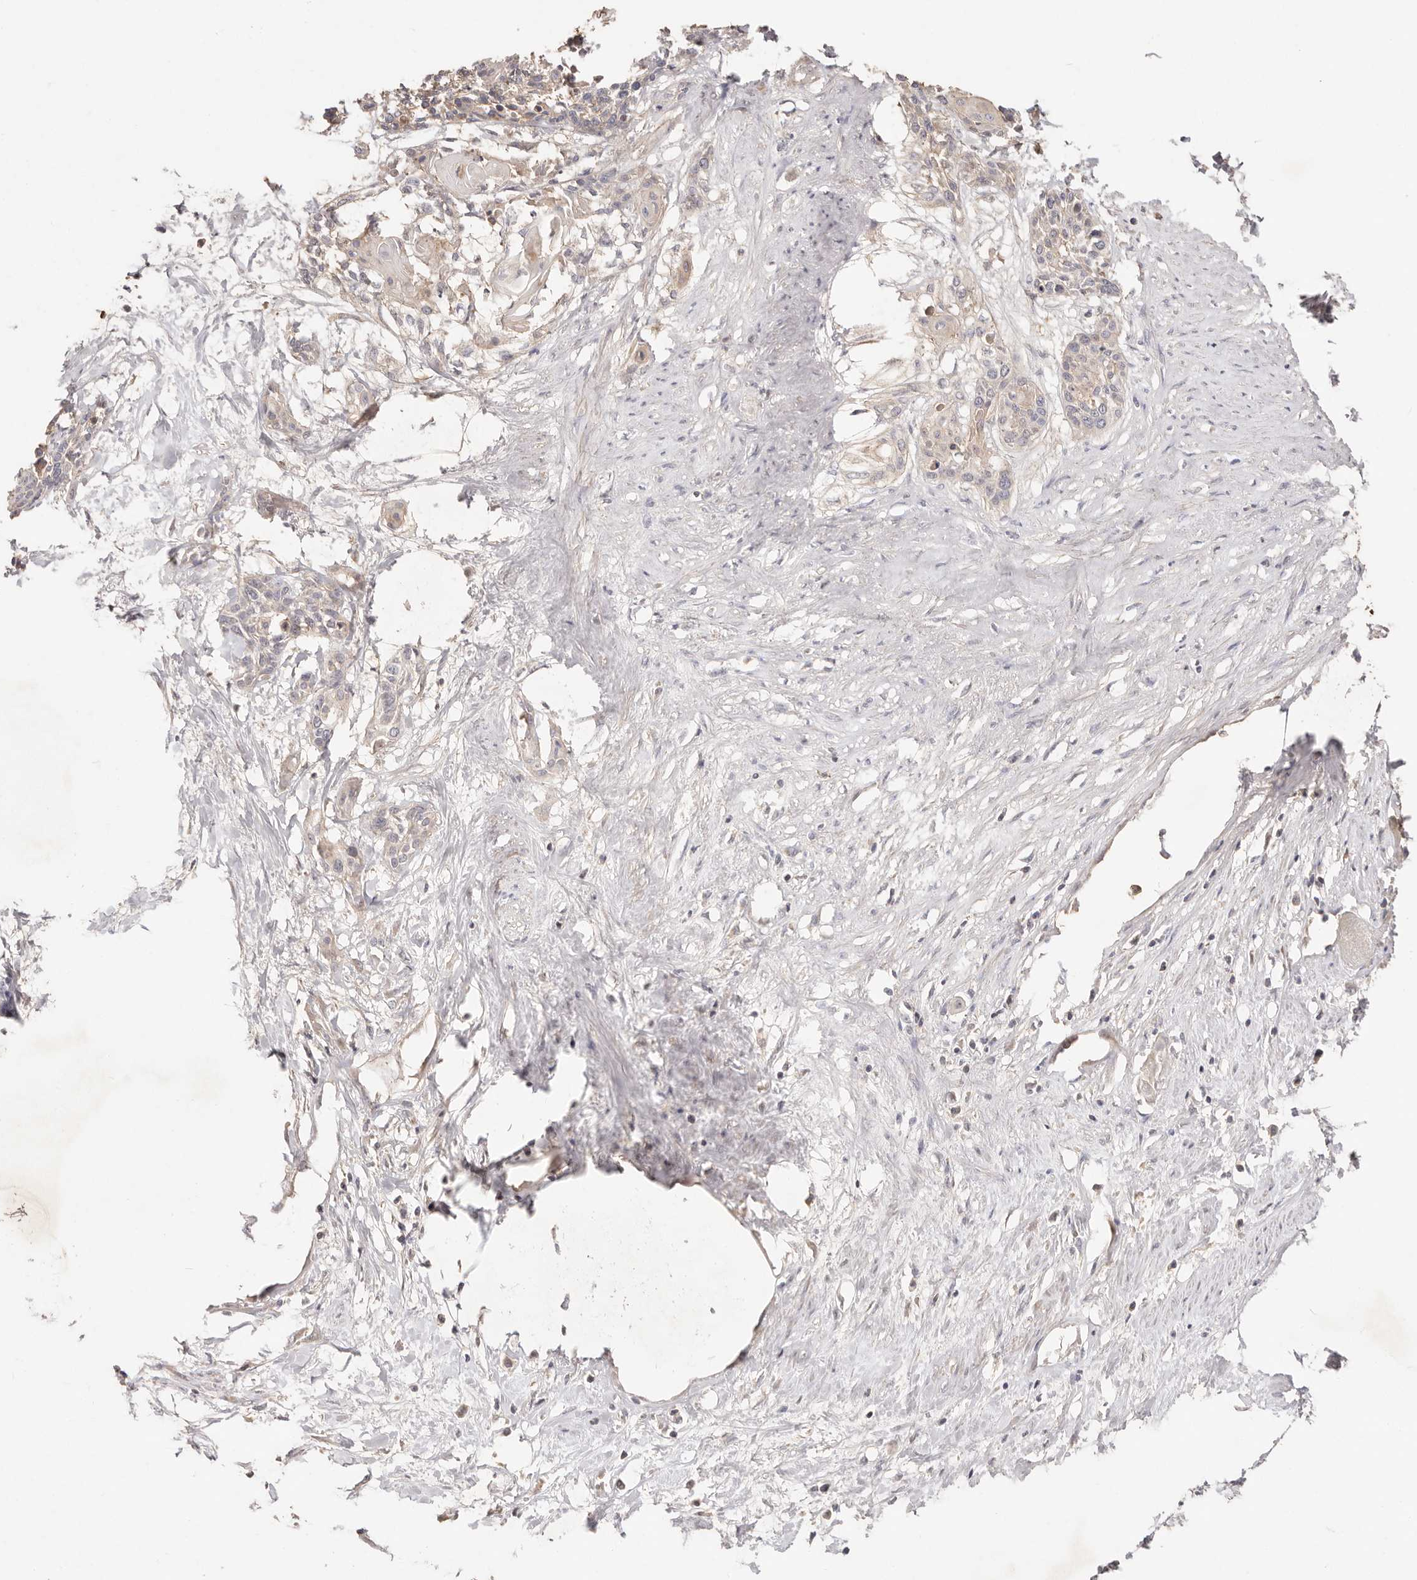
{"staining": {"intensity": "weak", "quantity": "<25%", "location": "cytoplasmic/membranous"}, "tissue": "cervical cancer", "cell_type": "Tumor cells", "image_type": "cancer", "snomed": [{"axis": "morphology", "description": "Squamous cell carcinoma, NOS"}, {"axis": "topography", "description": "Cervix"}], "caption": "Squamous cell carcinoma (cervical) was stained to show a protein in brown. There is no significant staining in tumor cells.", "gene": "CXADR", "patient": {"sex": "female", "age": 57}}